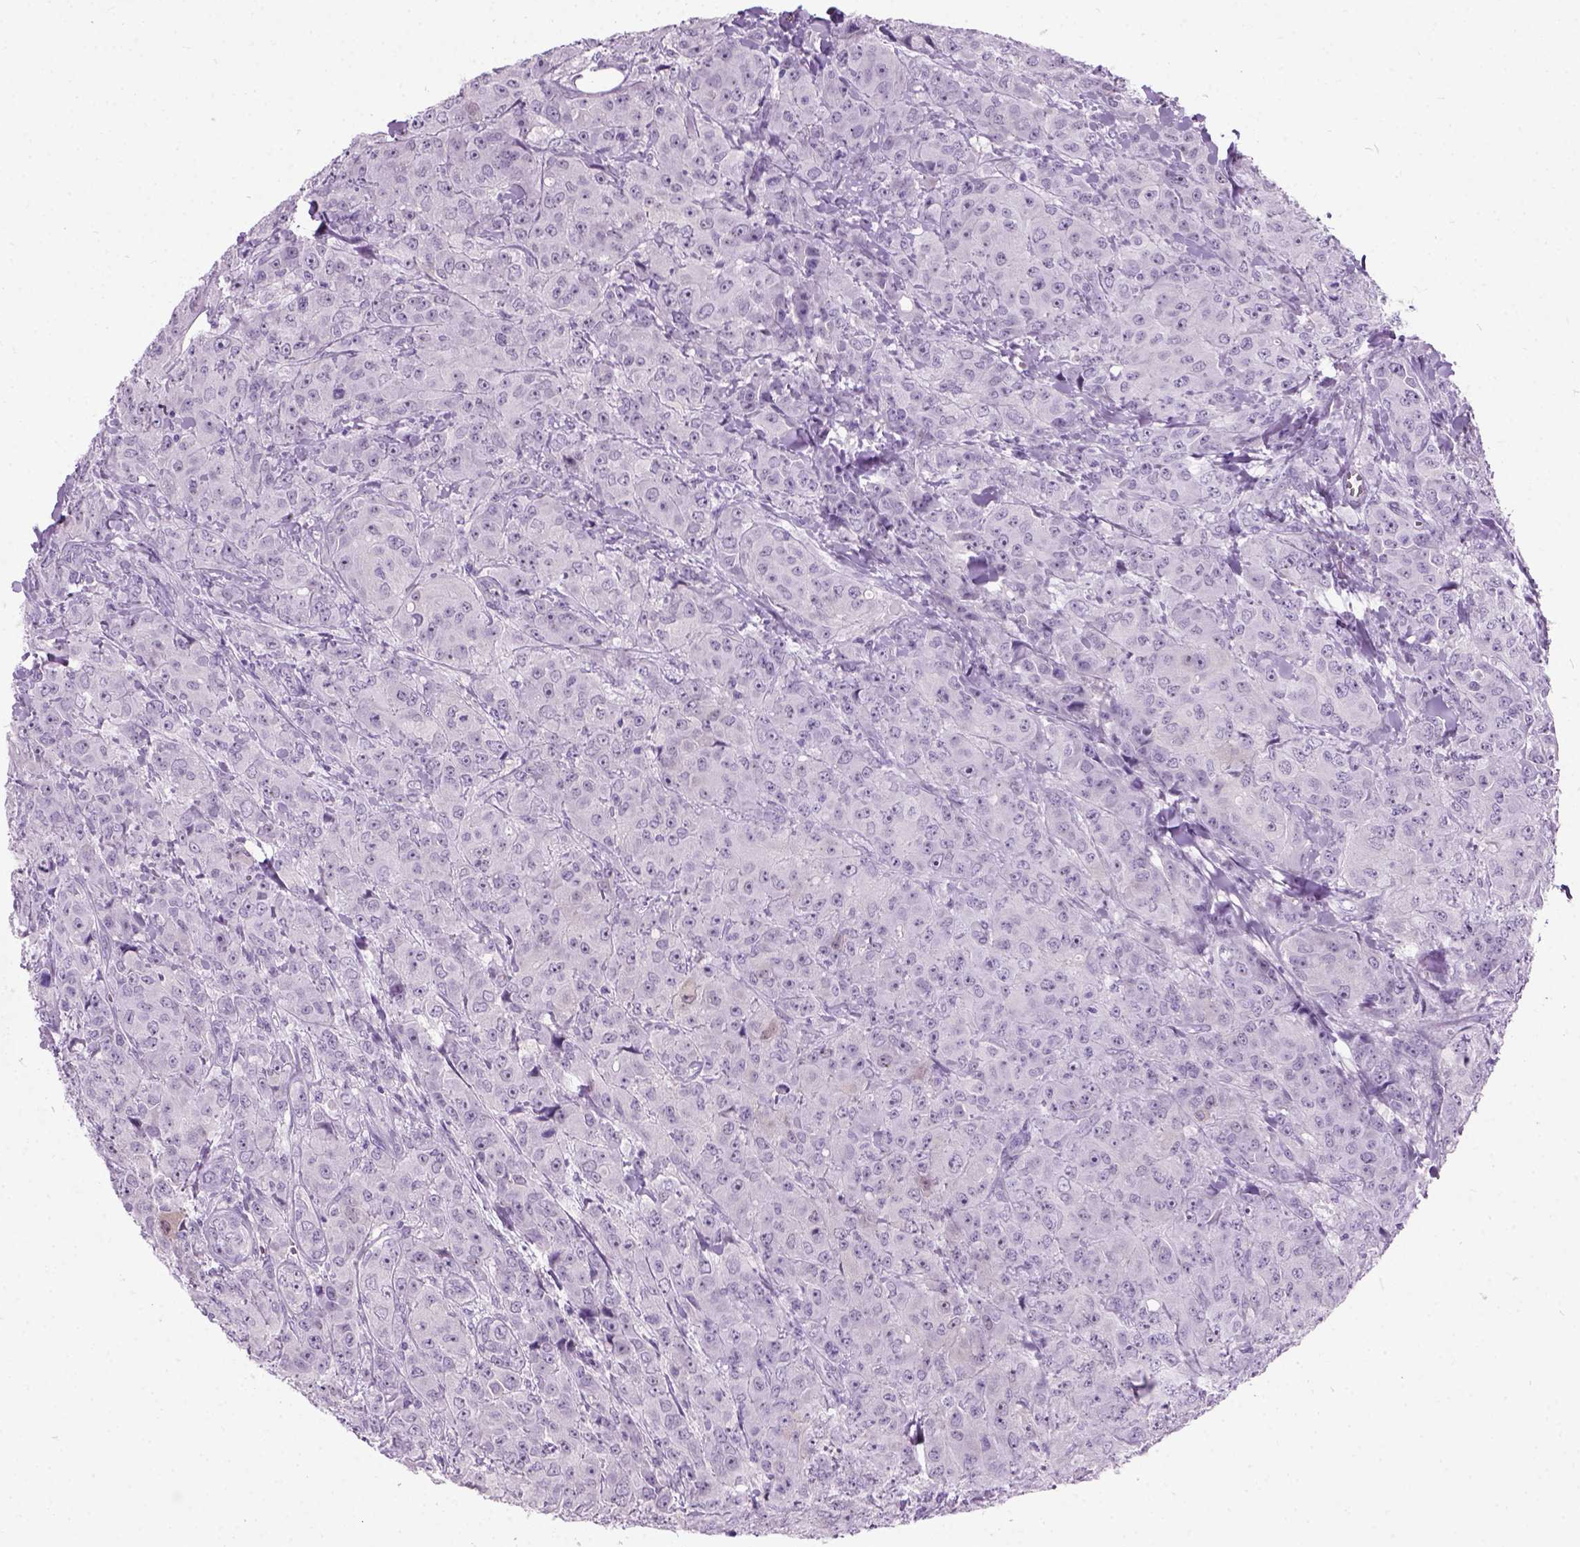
{"staining": {"intensity": "negative", "quantity": "none", "location": "none"}, "tissue": "breast cancer", "cell_type": "Tumor cells", "image_type": "cancer", "snomed": [{"axis": "morphology", "description": "Duct carcinoma"}, {"axis": "topography", "description": "Breast"}], "caption": "DAB immunohistochemical staining of human breast cancer (infiltrating ductal carcinoma) exhibits no significant expression in tumor cells.", "gene": "AXDND1", "patient": {"sex": "female", "age": 43}}